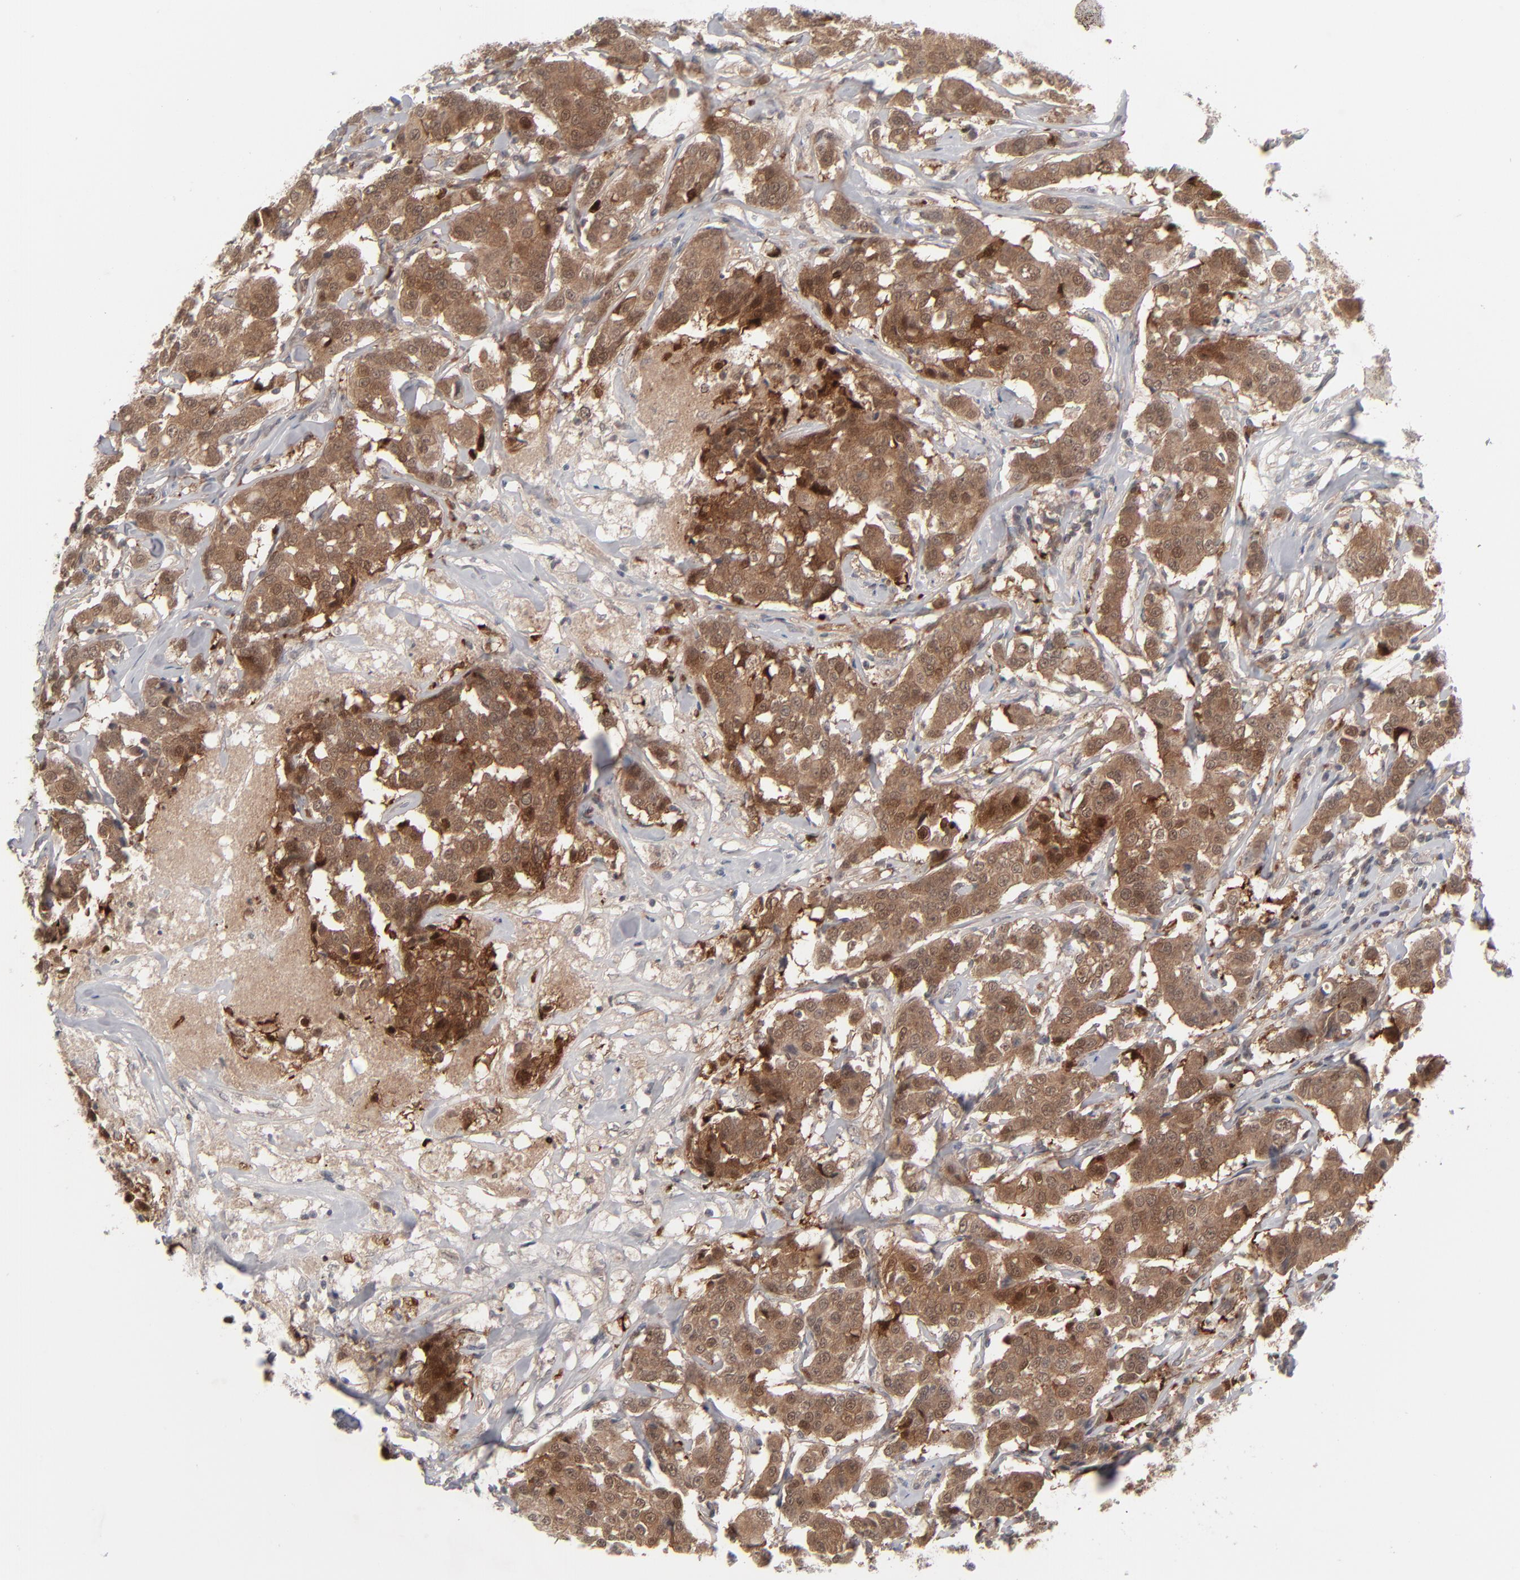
{"staining": {"intensity": "moderate", "quantity": ">75%", "location": "cytoplasmic/membranous,nuclear"}, "tissue": "breast cancer", "cell_type": "Tumor cells", "image_type": "cancer", "snomed": [{"axis": "morphology", "description": "Duct carcinoma"}, {"axis": "topography", "description": "Breast"}], "caption": "Breast intraductal carcinoma was stained to show a protein in brown. There is medium levels of moderate cytoplasmic/membranous and nuclear staining in about >75% of tumor cells. (brown staining indicates protein expression, while blue staining denotes nuclei).", "gene": "POF1B", "patient": {"sex": "female", "age": 27}}